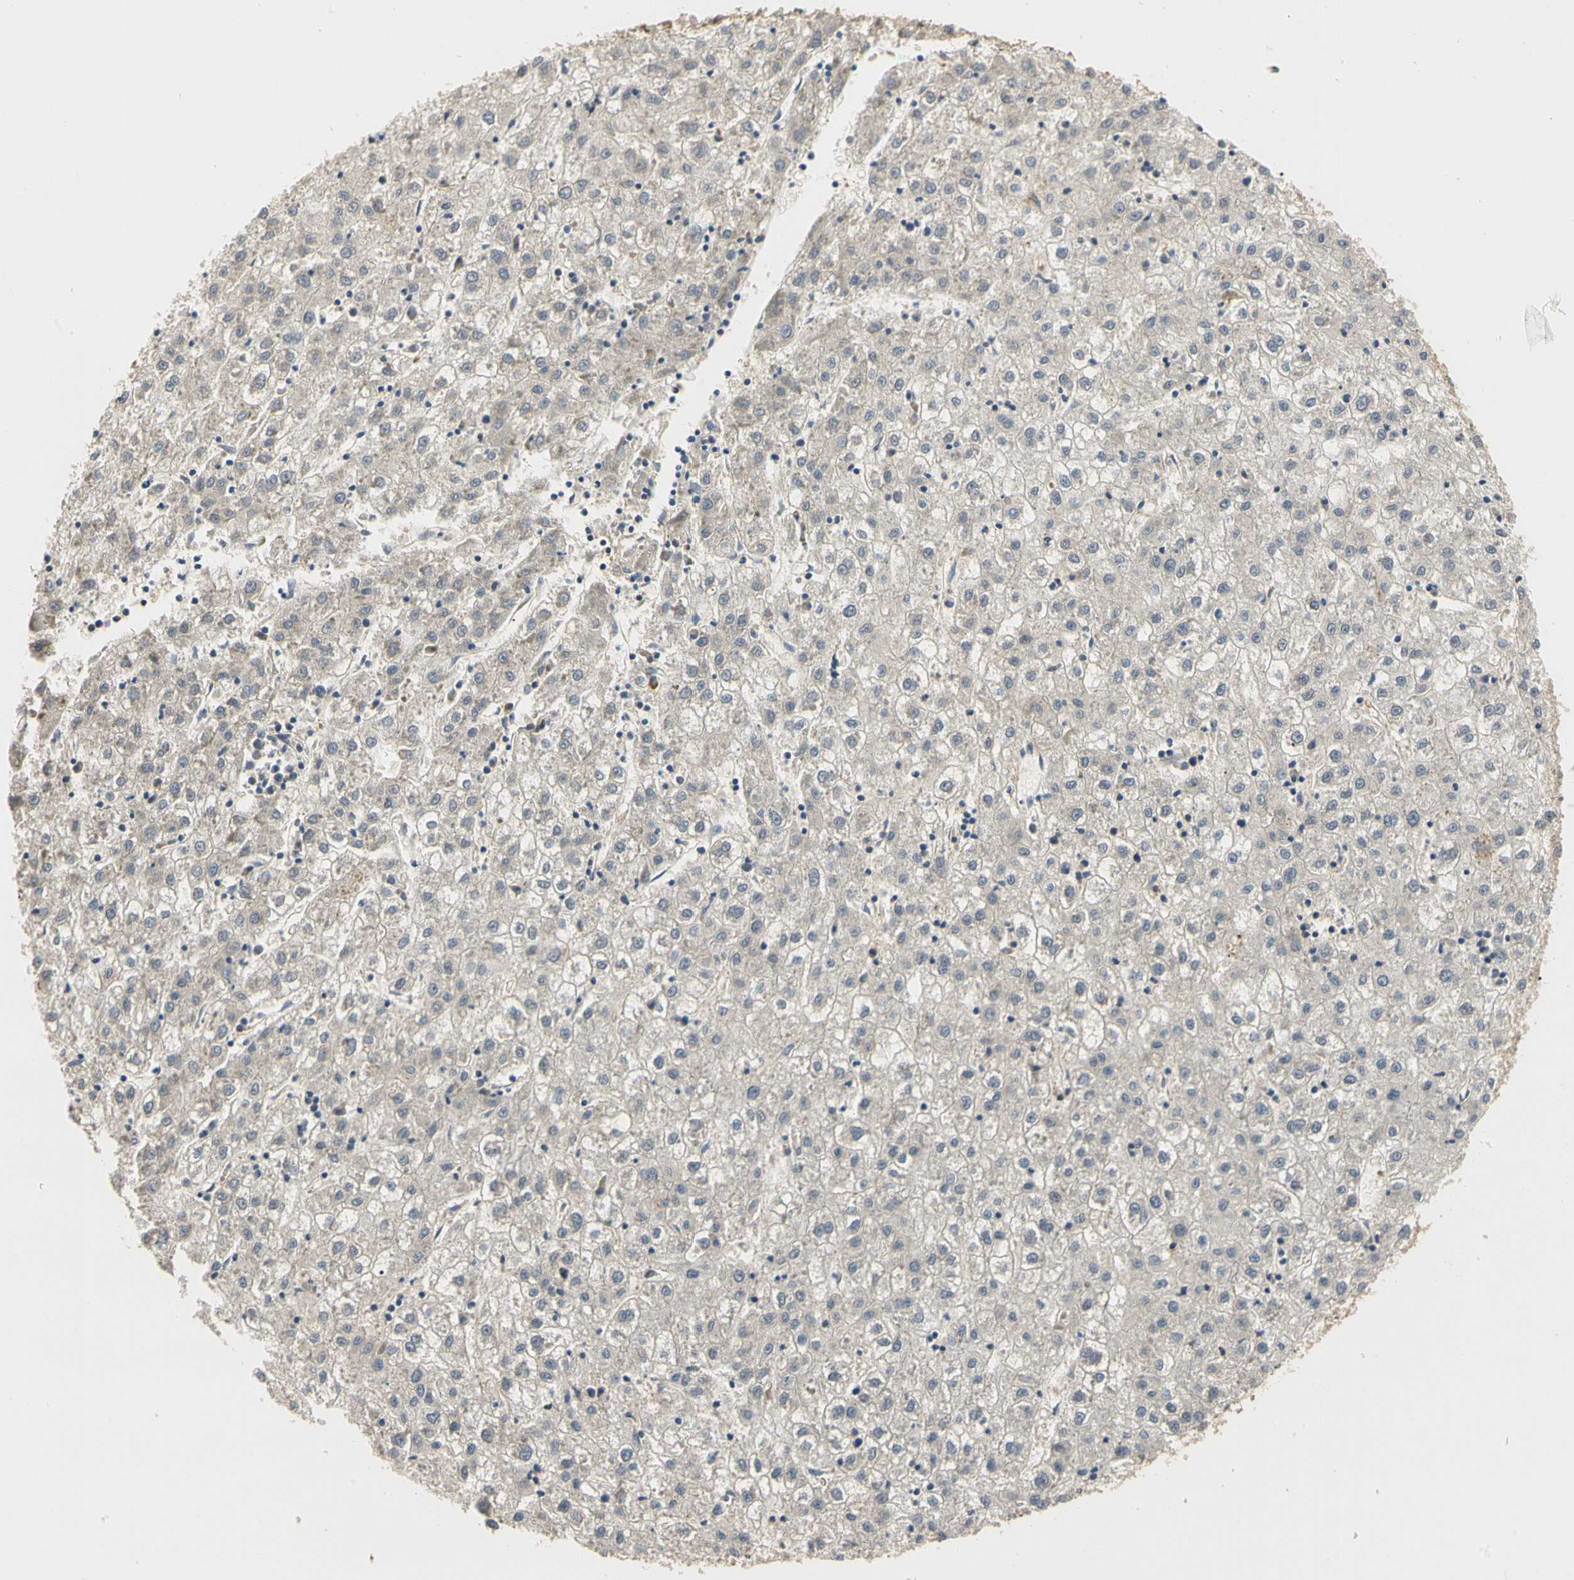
{"staining": {"intensity": "weak", "quantity": "<25%", "location": "cytoplasmic/membranous"}, "tissue": "liver cancer", "cell_type": "Tumor cells", "image_type": "cancer", "snomed": [{"axis": "morphology", "description": "Carcinoma, Hepatocellular, NOS"}, {"axis": "topography", "description": "Liver"}], "caption": "An immunohistochemistry (IHC) image of liver cancer is shown. There is no staining in tumor cells of liver cancer.", "gene": "UBE2Z", "patient": {"sex": "male", "age": 72}}